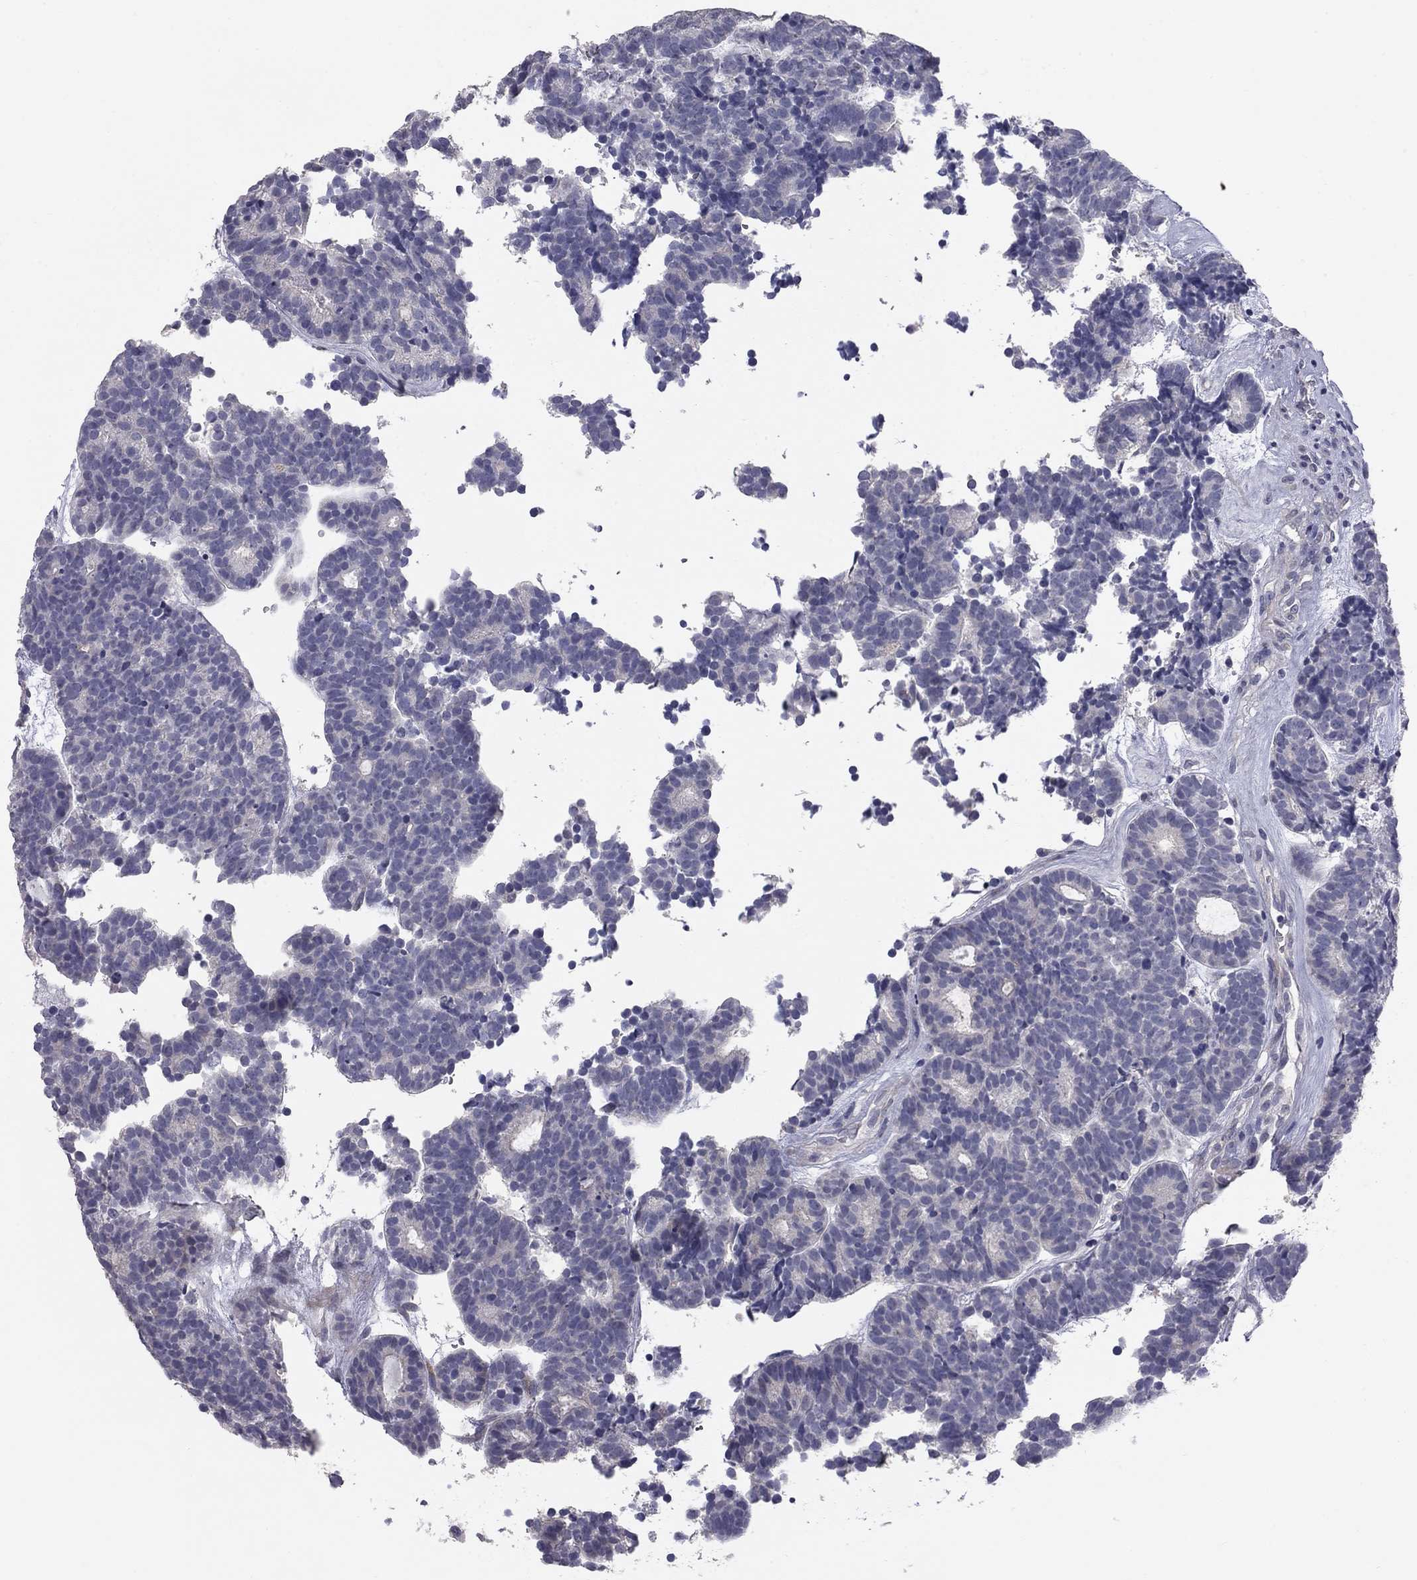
{"staining": {"intensity": "negative", "quantity": "none", "location": "none"}, "tissue": "head and neck cancer", "cell_type": "Tumor cells", "image_type": "cancer", "snomed": [{"axis": "morphology", "description": "Adenocarcinoma, NOS"}, {"axis": "topography", "description": "Head-Neck"}], "caption": "Immunohistochemistry (IHC) histopathology image of neoplastic tissue: human head and neck adenocarcinoma stained with DAB (3,3'-diaminobenzidine) exhibits no significant protein positivity in tumor cells.", "gene": "PRRT2", "patient": {"sex": "female", "age": 81}}